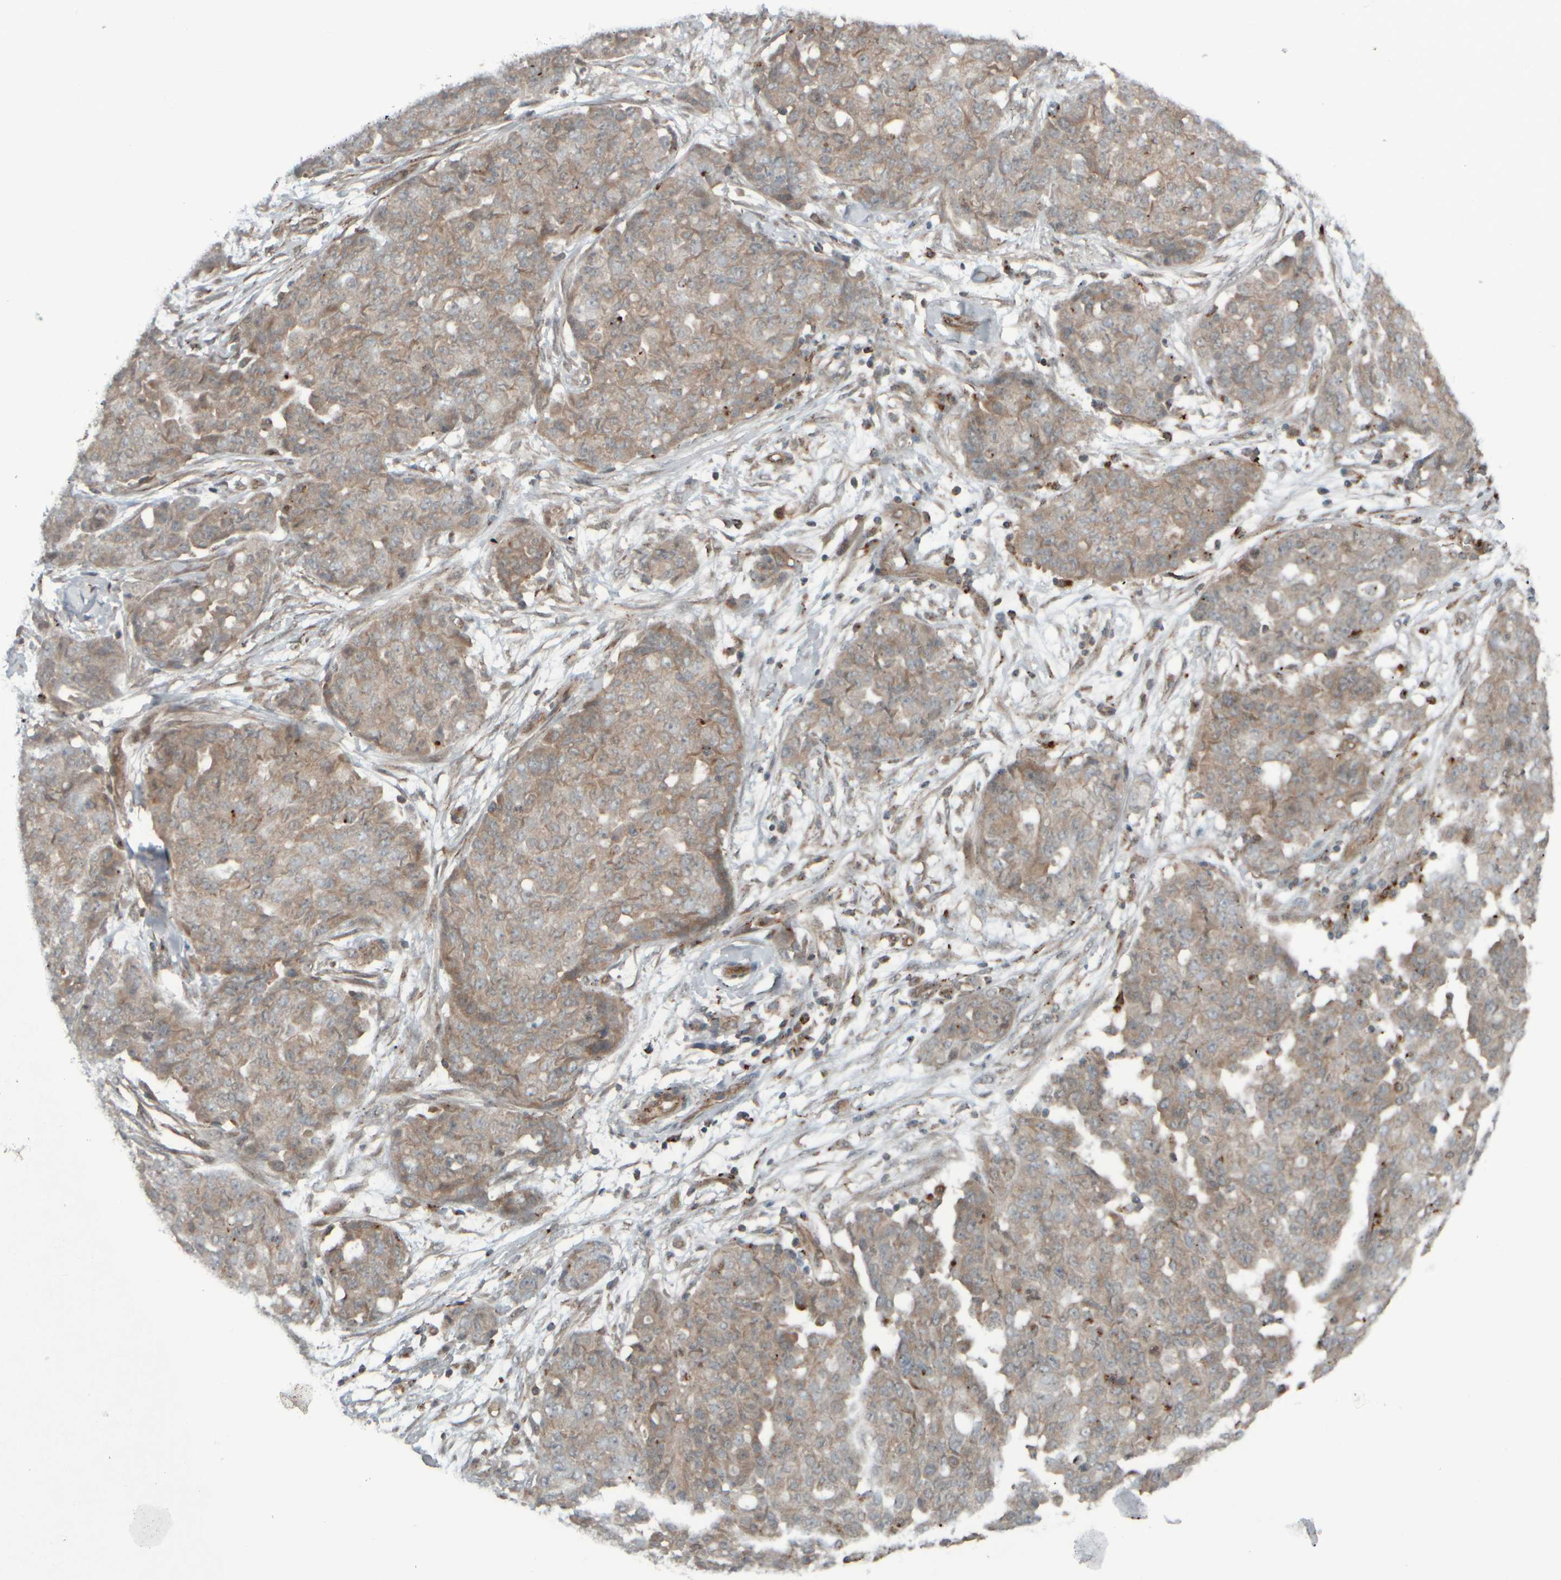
{"staining": {"intensity": "weak", "quantity": ">75%", "location": "cytoplasmic/membranous"}, "tissue": "ovarian cancer", "cell_type": "Tumor cells", "image_type": "cancer", "snomed": [{"axis": "morphology", "description": "Cystadenocarcinoma, serous, NOS"}, {"axis": "topography", "description": "Soft tissue"}, {"axis": "topography", "description": "Ovary"}], "caption": "Immunohistochemistry photomicrograph of serous cystadenocarcinoma (ovarian) stained for a protein (brown), which exhibits low levels of weak cytoplasmic/membranous expression in approximately >75% of tumor cells.", "gene": "GIGYF1", "patient": {"sex": "female", "age": 57}}